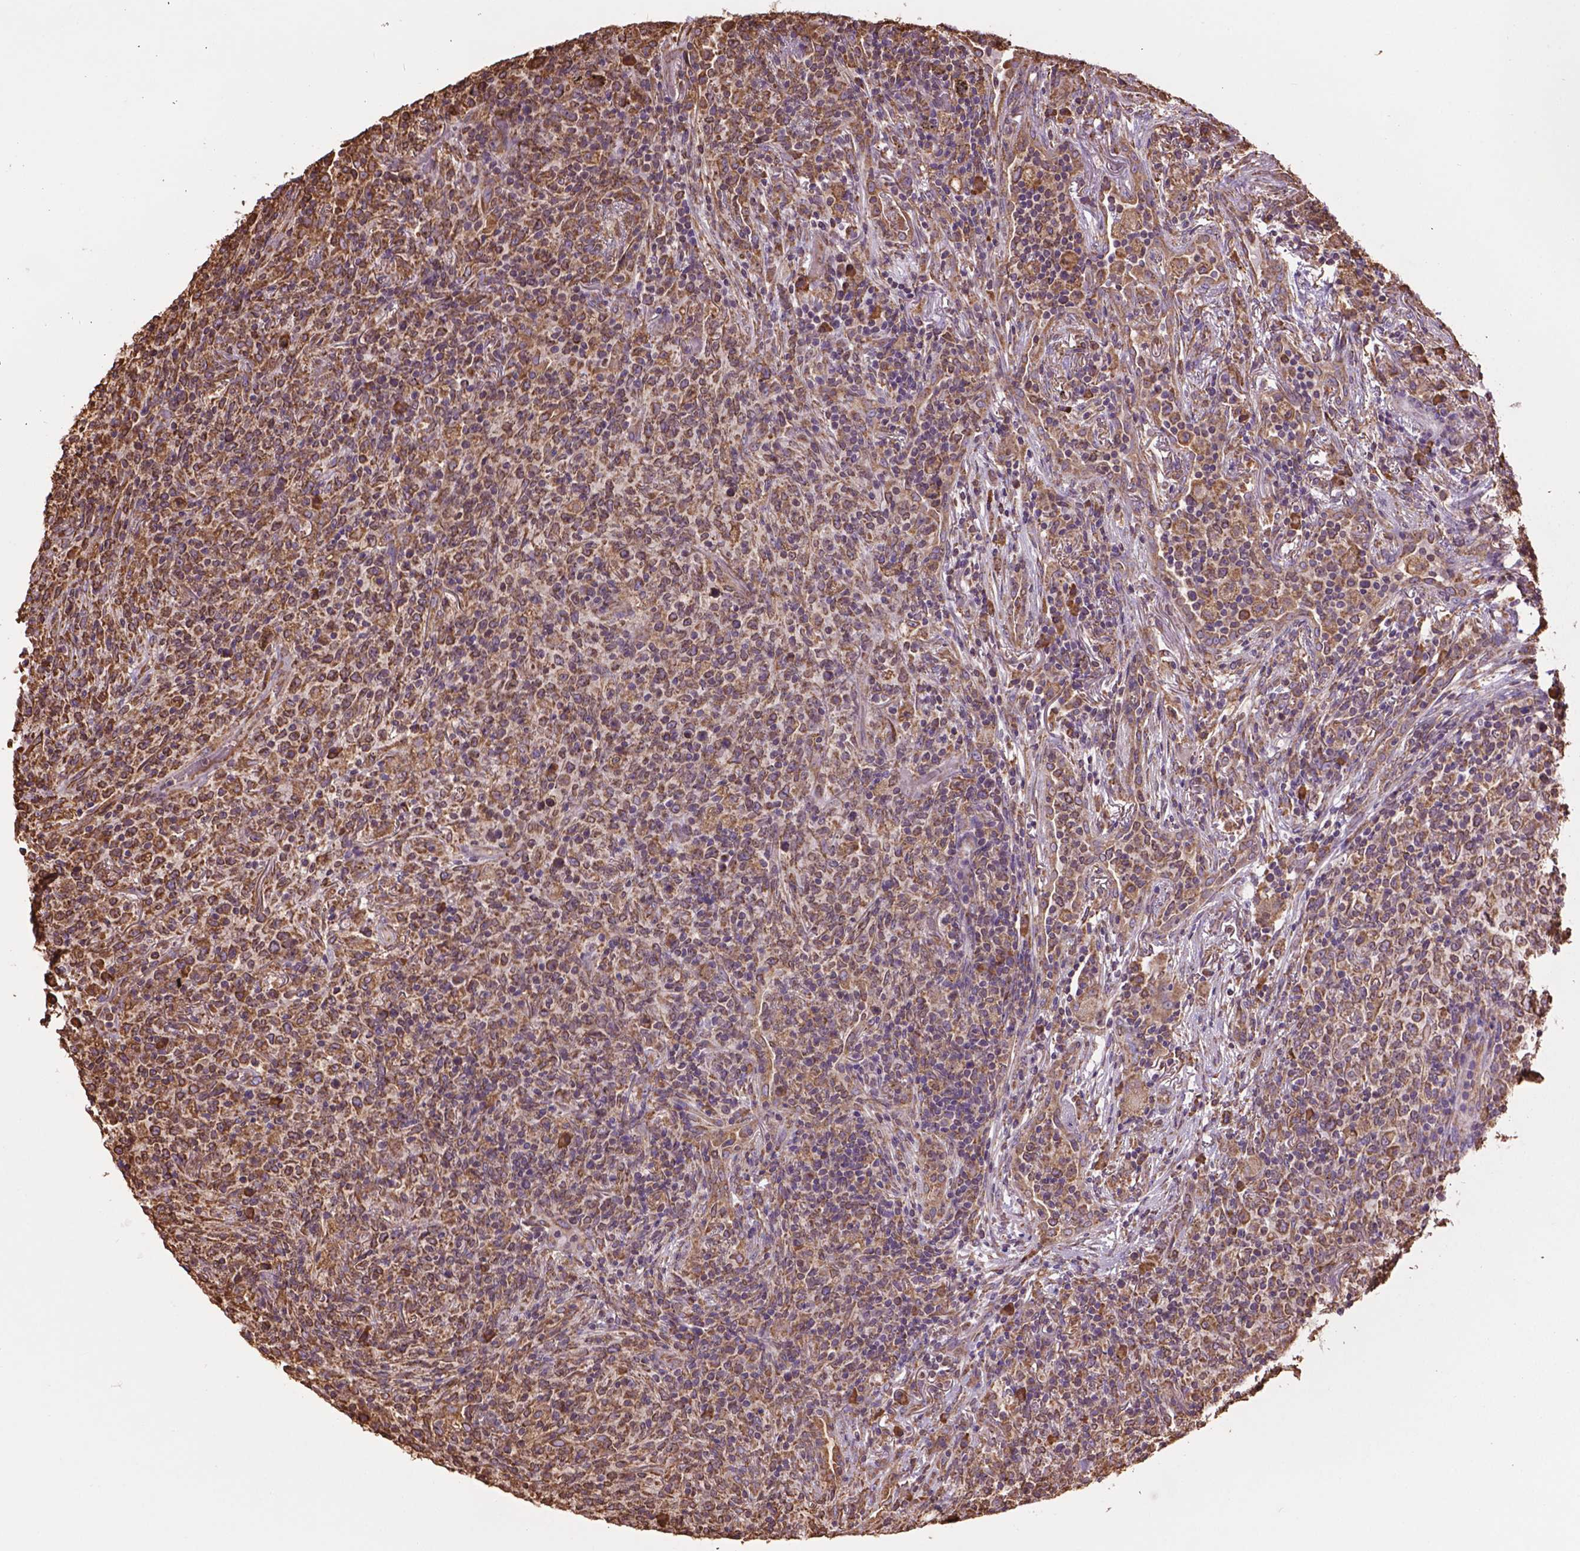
{"staining": {"intensity": "moderate", "quantity": ">75%", "location": "cytoplasmic/membranous"}, "tissue": "lymphoma", "cell_type": "Tumor cells", "image_type": "cancer", "snomed": [{"axis": "morphology", "description": "Malignant lymphoma, non-Hodgkin's type, High grade"}, {"axis": "topography", "description": "Lung"}], "caption": "Human malignant lymphoma, non-Hodgkin's type (high-grade) stained with a protein marker shows moderate staining in tumor cells.", "gene": "PPP2R5E", "patient": {"sex": "male", "age": 79}}